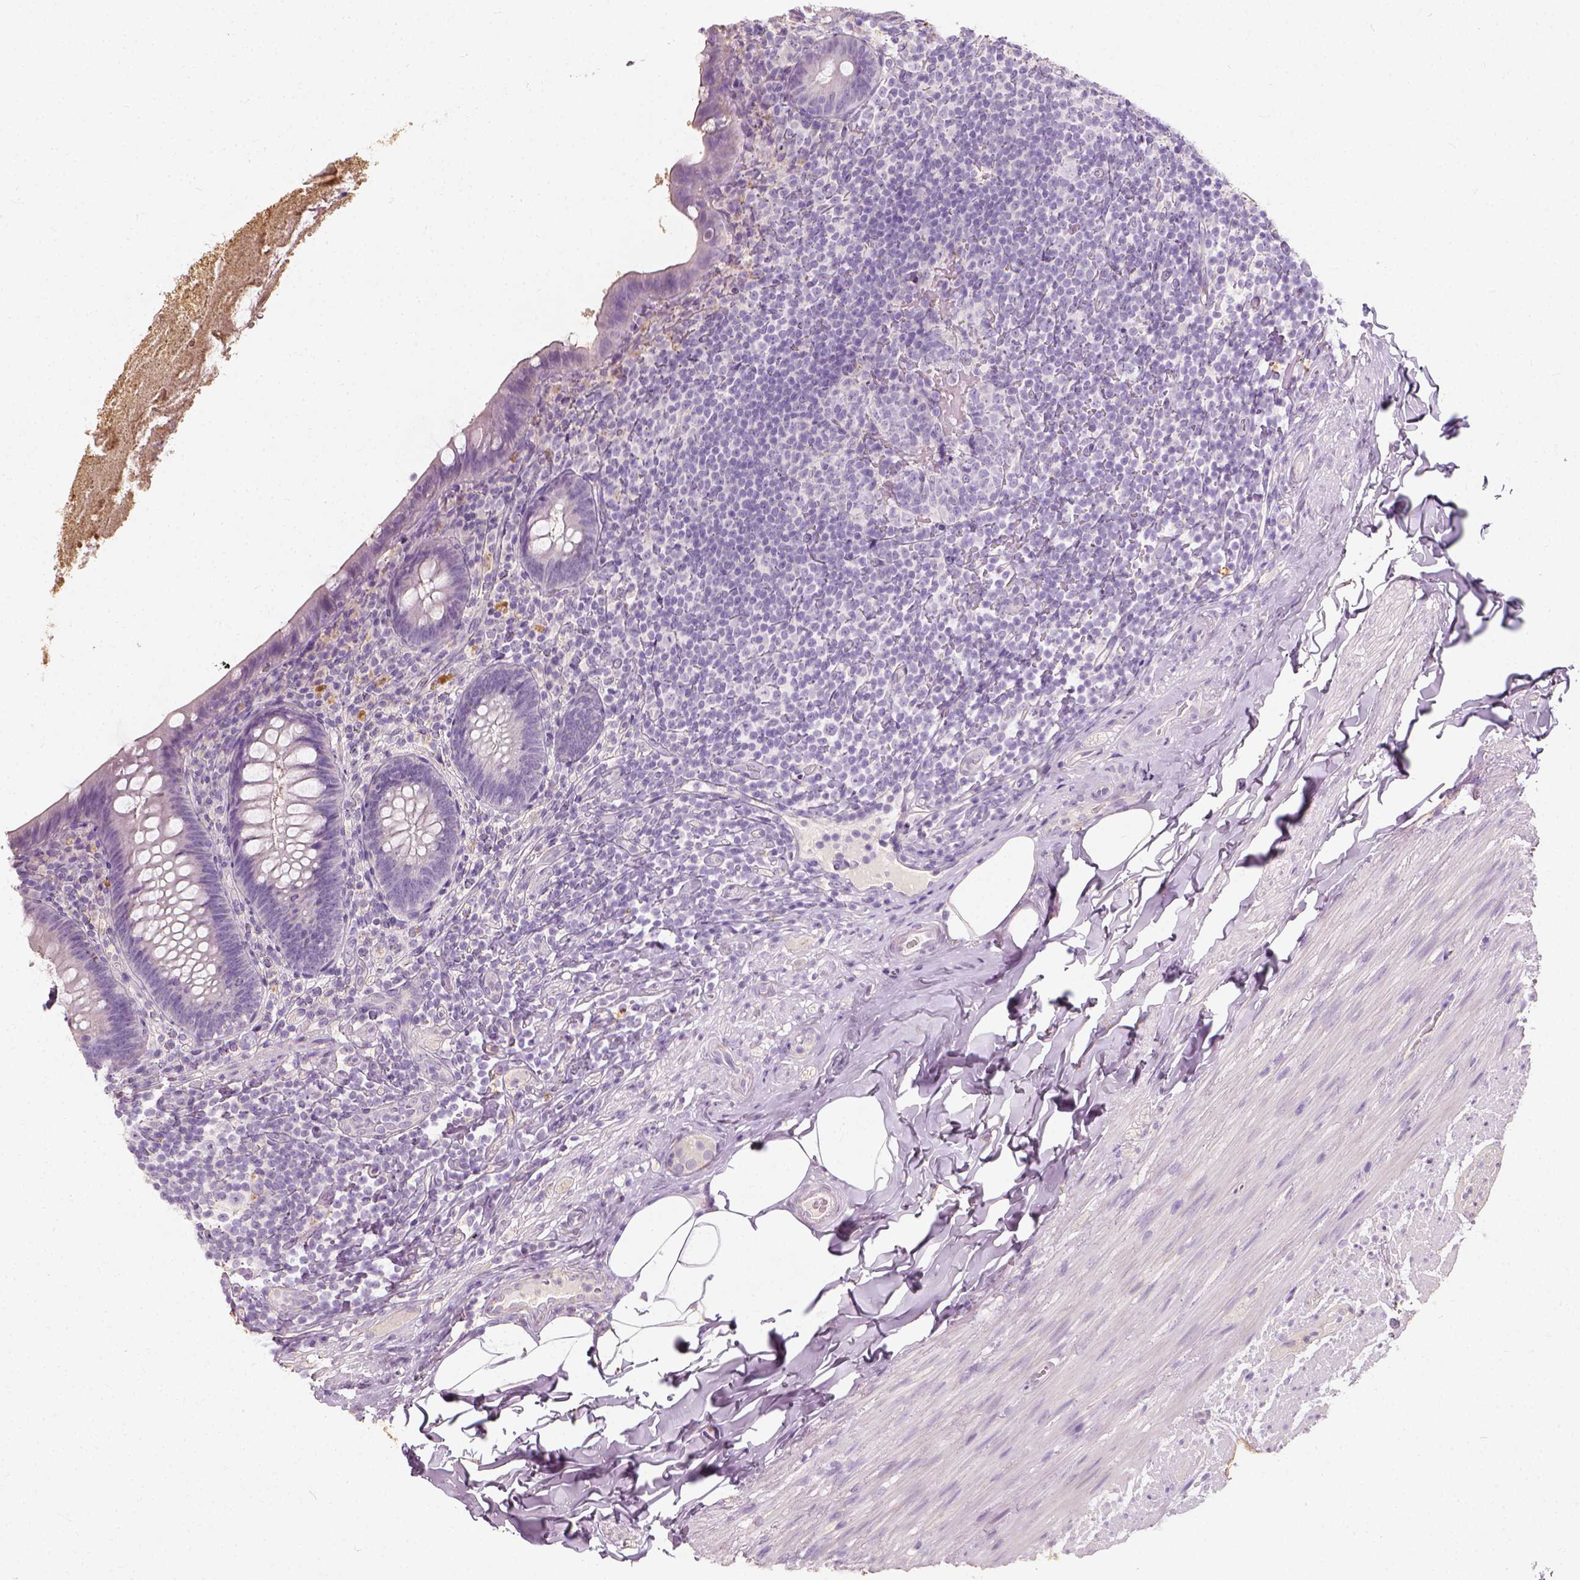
{"staining": {"intensity": "negative", "quantity": "none", "location": "none"}, "tissue": "appendix", "cell_type": "Glandular cells", "image_type": "normal", "snomed": [{"axis": "morphology", "description": "Normal tissue, NOS"}, {"axis": "topography", "description": "Appendix"}], "caption": "This is an immunohistochemistry micrograph of unremarkable human appendix. There is no staining in glandular cells.", "gene": "DHCR24", "patient": {"sex": "male", "age": 47}}